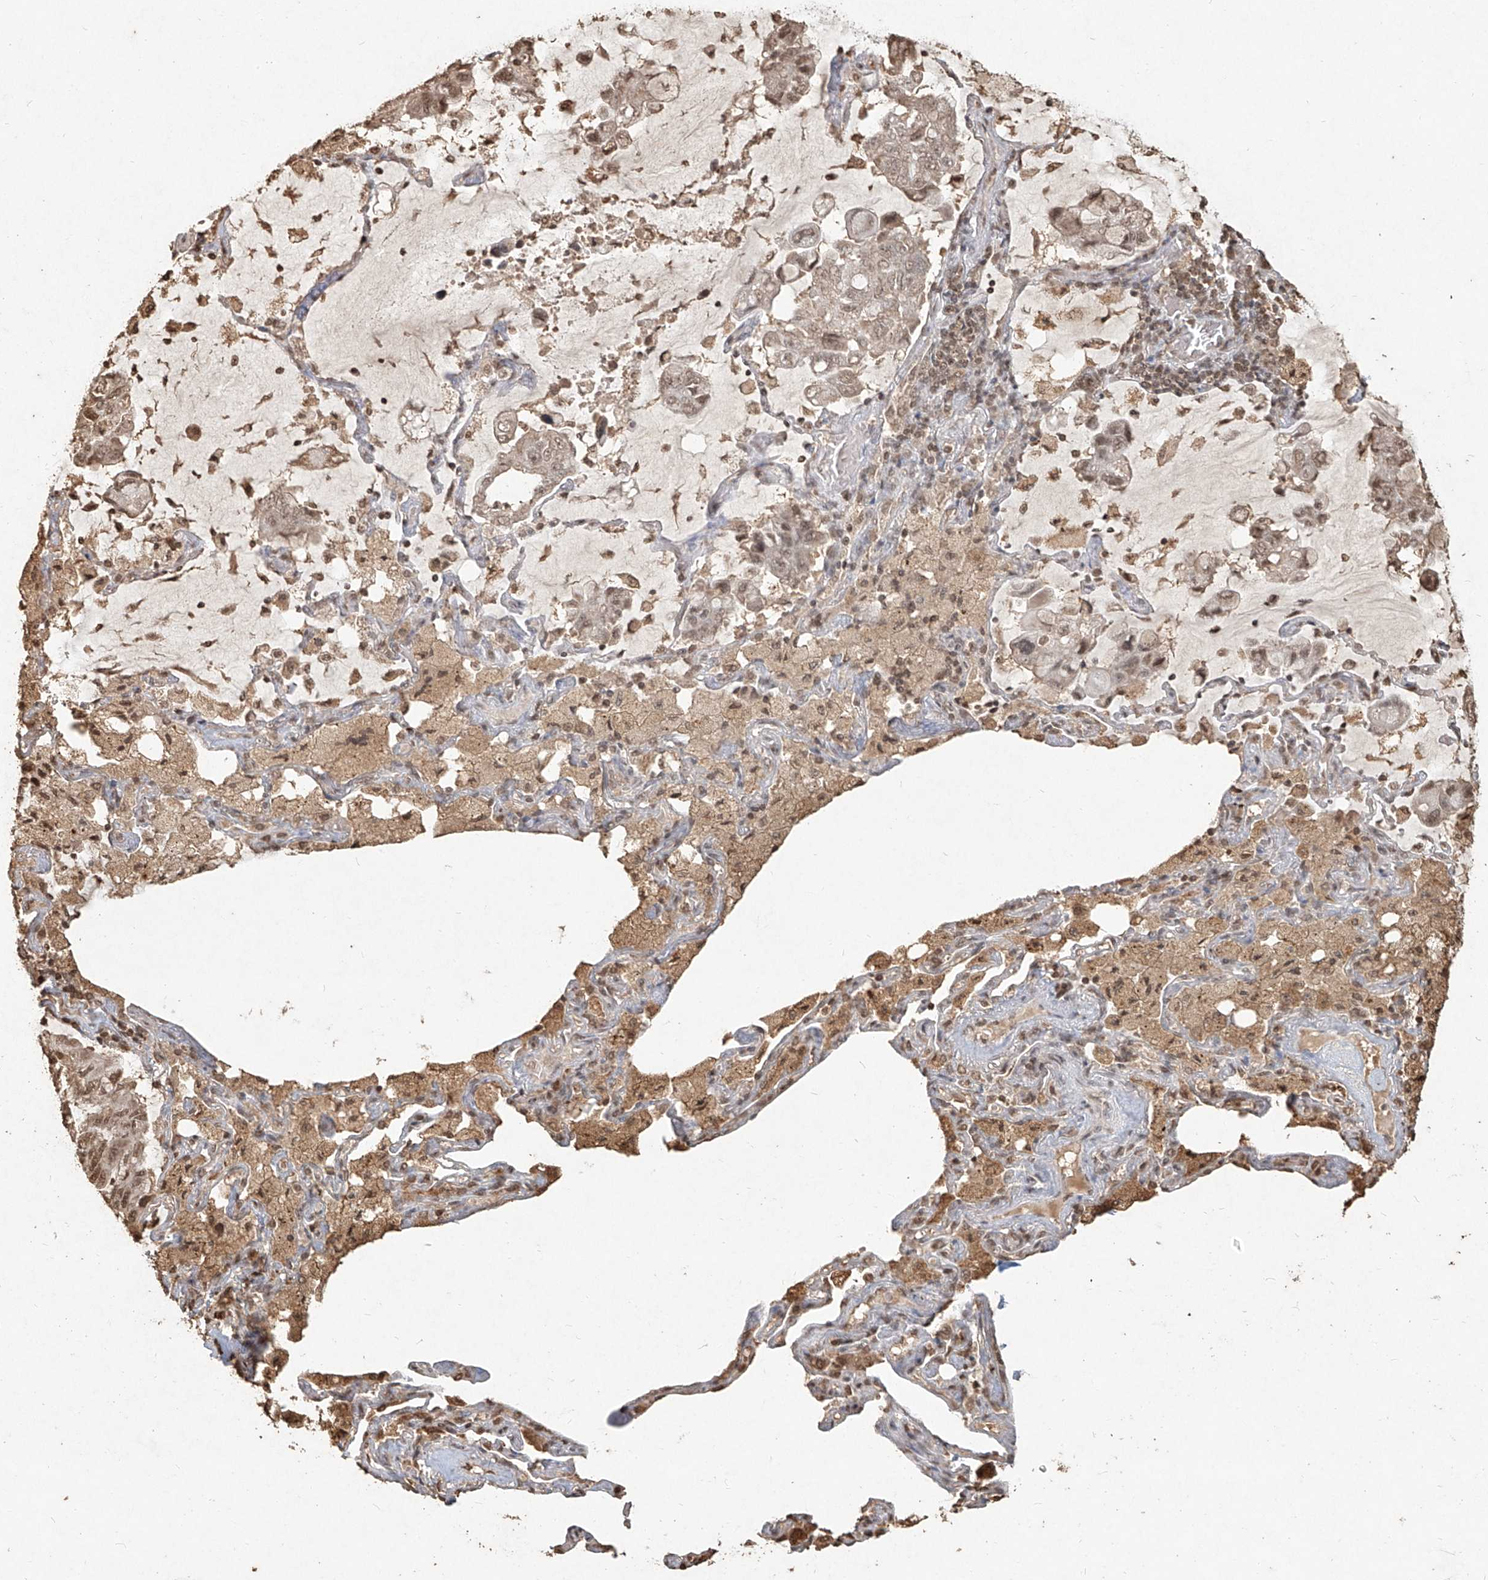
{"staining": {"intensity": "weak", "quantity": ">75%", "location": "nuclear"}, "tissue": "lung cancer", "cell_type": "Tumor cells", "image_type": "cancer", "snomed": [{"axis": "morphology", "description": "Adenocarcinoma, NOS"}, {"axis": "topography", "description": "Lung"}], "caption": "Immunohistochemistry (IHC) staining of lung cancer, which reveals low levels of weak nuclear staining in approximately >75% of tumor cells indicating weak nuclear protein expression. The staining was performed using DAB (brown) for protein detection and nuclei were counterstained in hematoxylin (blue).", "gene": "UBE2K", "patient": {"sex": "male", "age": 64}}